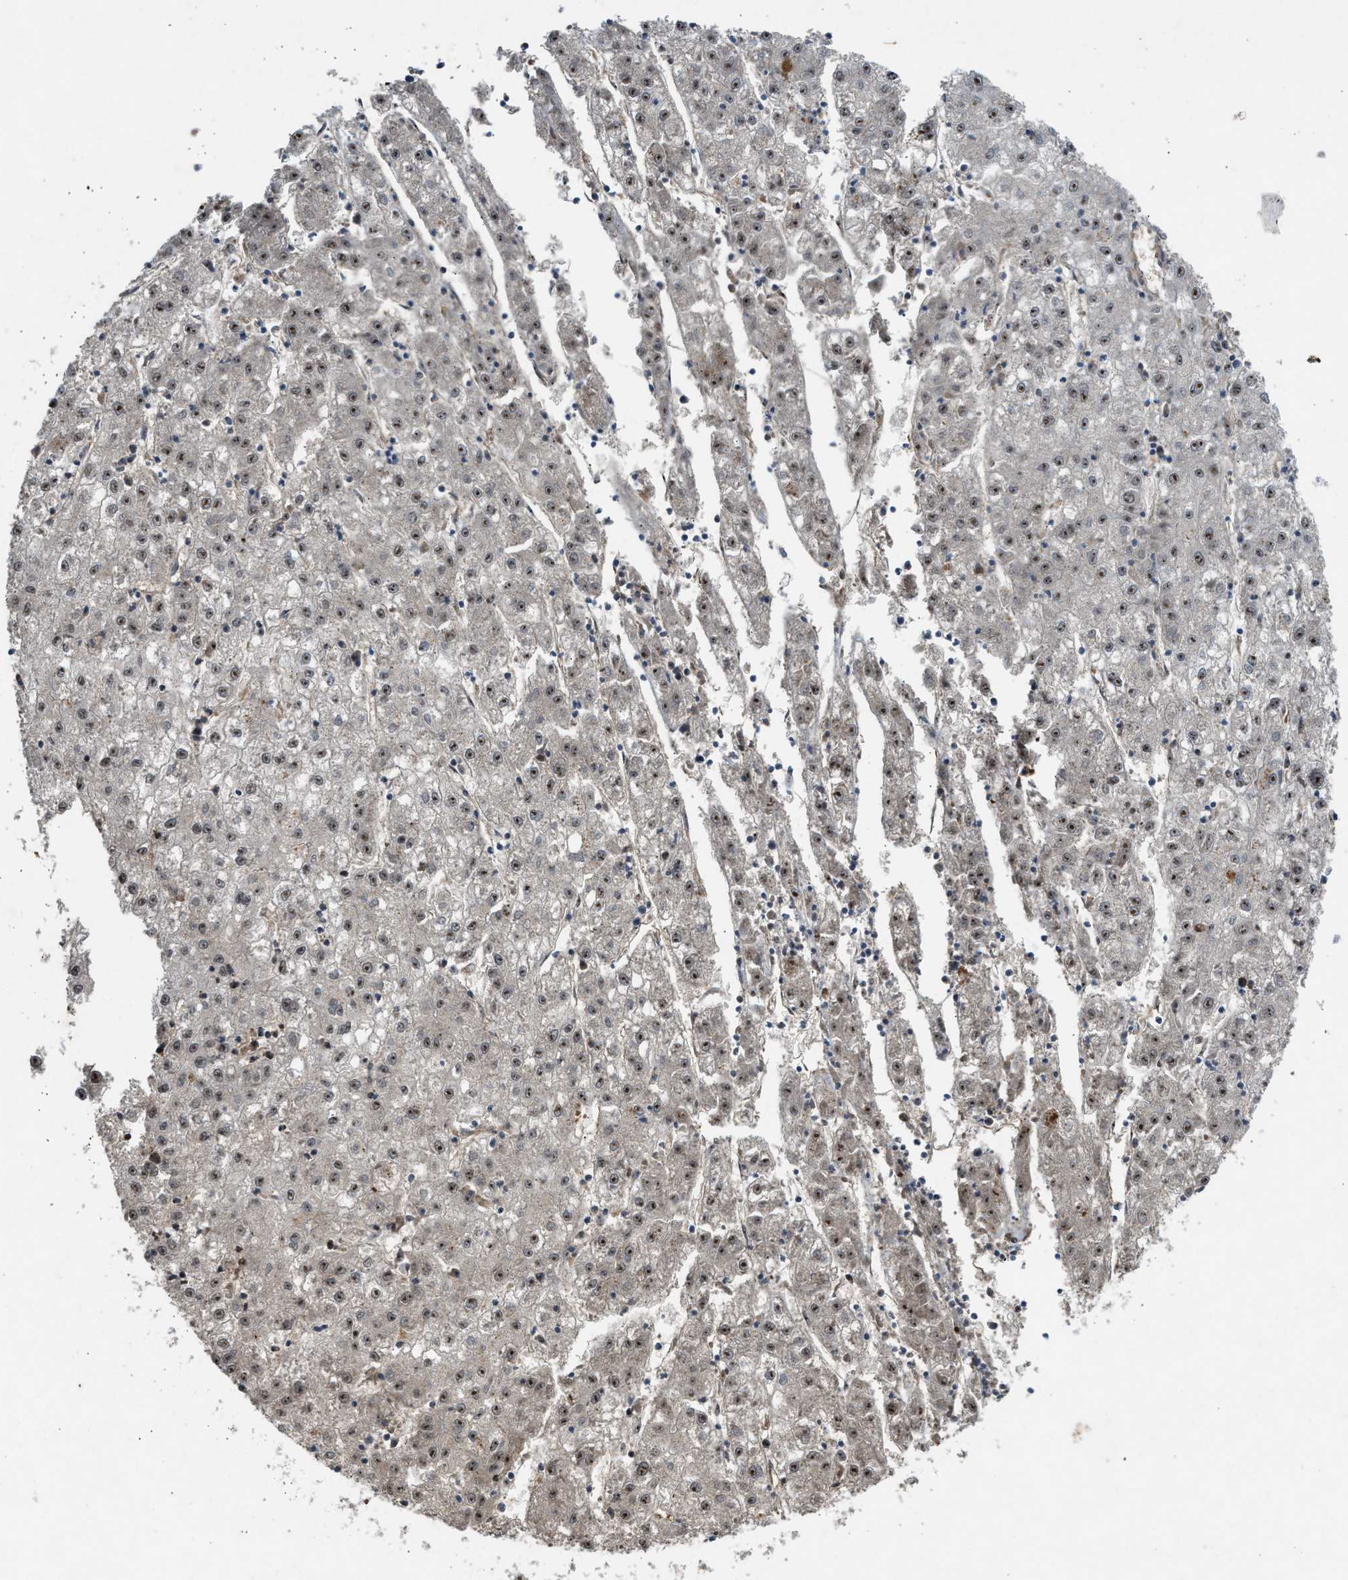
{"staining": {"intensity": "moderate", "quantity": ">75%", "location": "nuclear"}, "tissue": "liver cancer", "cell_type": "Tumor cells", "image_type": "cancer", "snomed": [{"axis": "morphology", "description": "Carcinoma, Hepatocellular, NOS"}, {"axis": "topography", "description": "Liver"}], "caption": "The image displays immunohistochemical staining of liver hepatocellular carcinoma. There is moderate nuclear staining is appreciated in approximately >75% of tumor cells.", "gene": "TFDP2", "patient": {"sex": "male", "age": 72}}